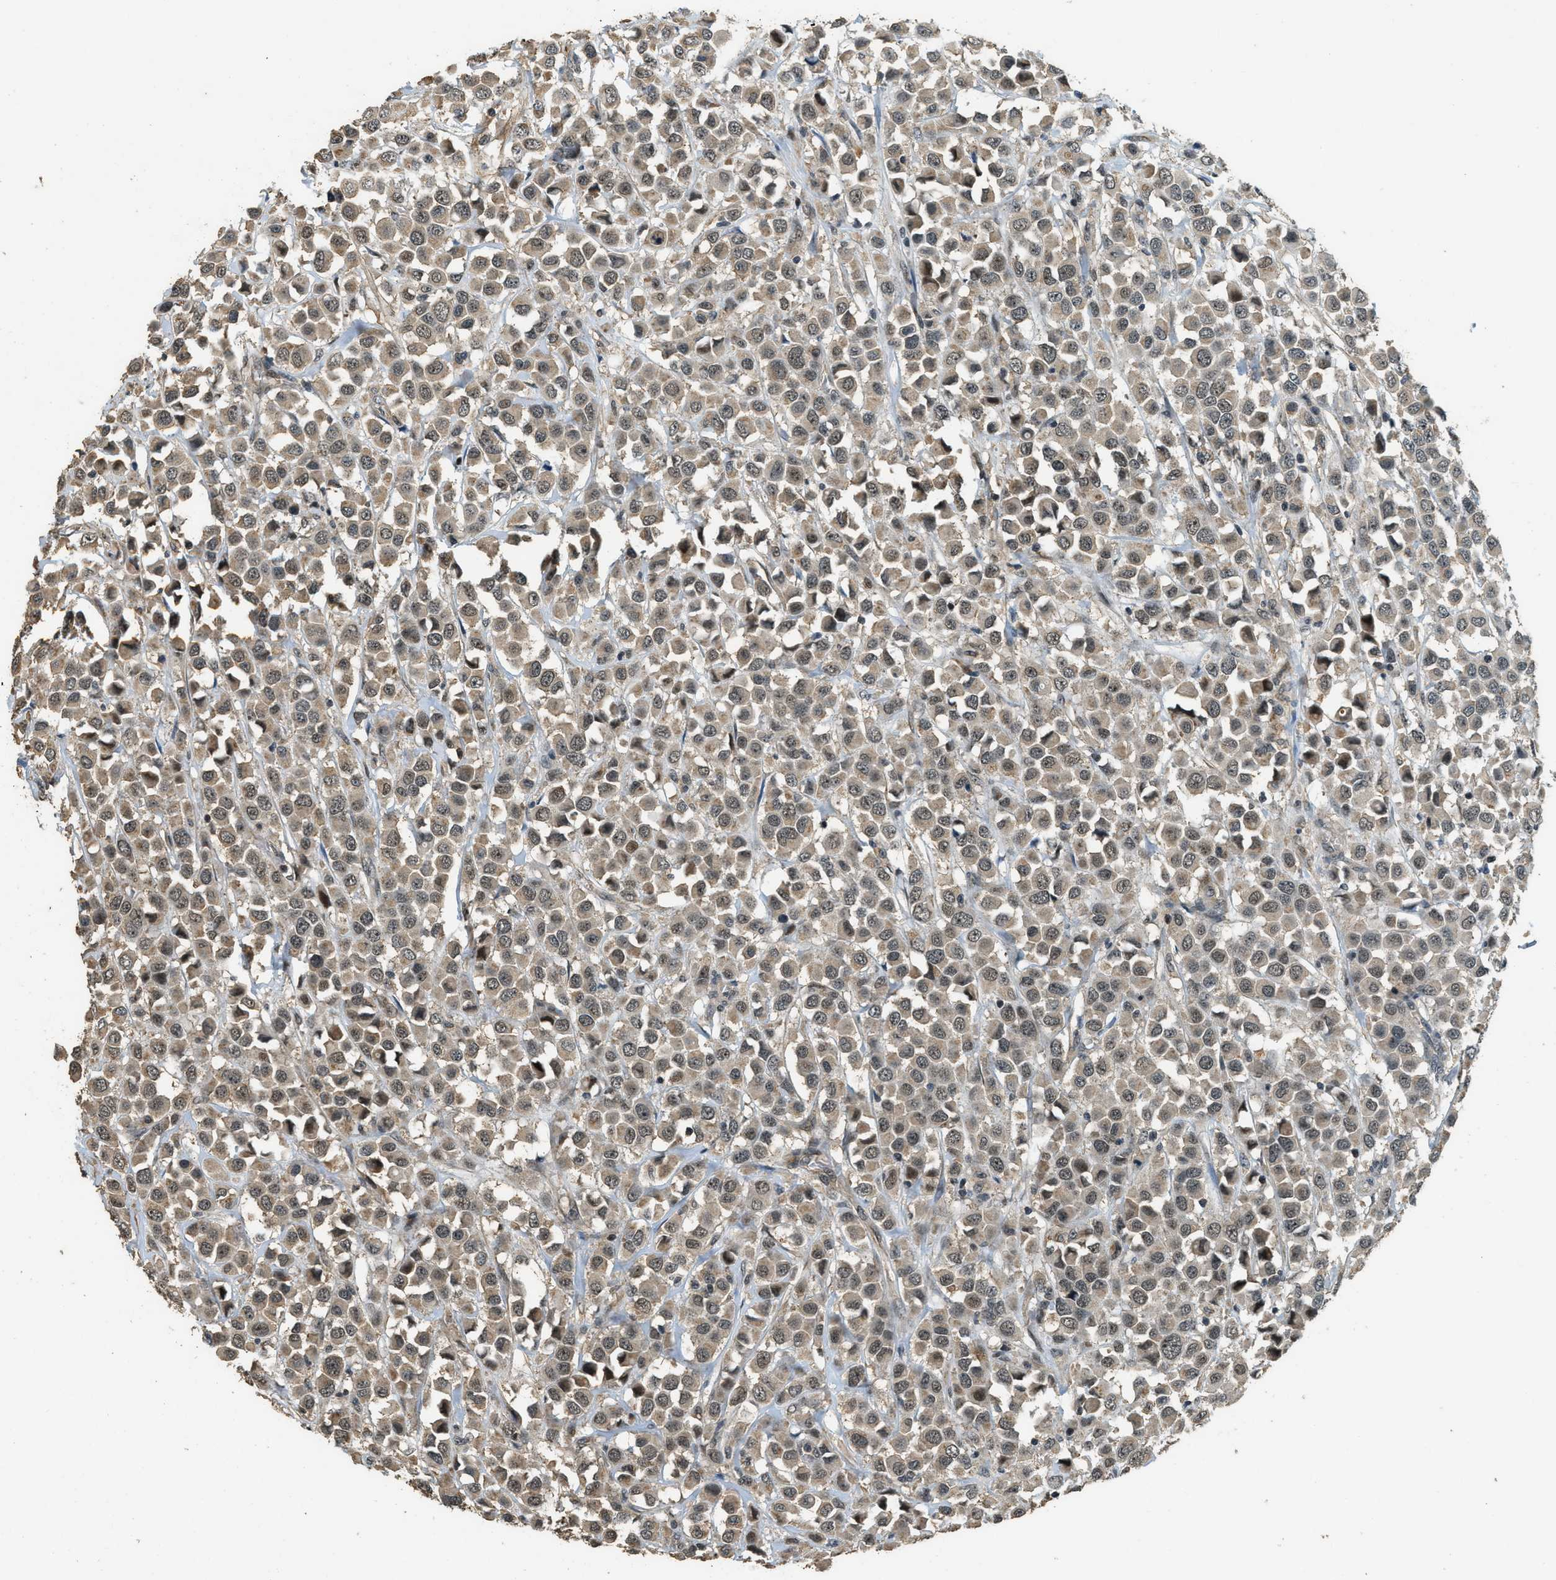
{"staining": {"intensity": "weak", "quantity": ">75%", "location": "cytoplasmic/membranous,nuclear"}, "tissue": "breast cancer", "cell_type": "Tumor cells", "image_type": "cancer", "snomed": [{"axis": "morphology", "description": "Duct carcinoma"}, {"axis": "topography", "description": "Breast"}], "caption": "A brown stain shows weak cytoplasmic/membranous and nuclear expression of a protein in human breast intraductal carcinoma tumor cells. Immunohistochemistry stains the protein of interest in brown and the nuclei are stained blue.", "gene": "MED21", "patient": {"sex": "female", "age": 61}}